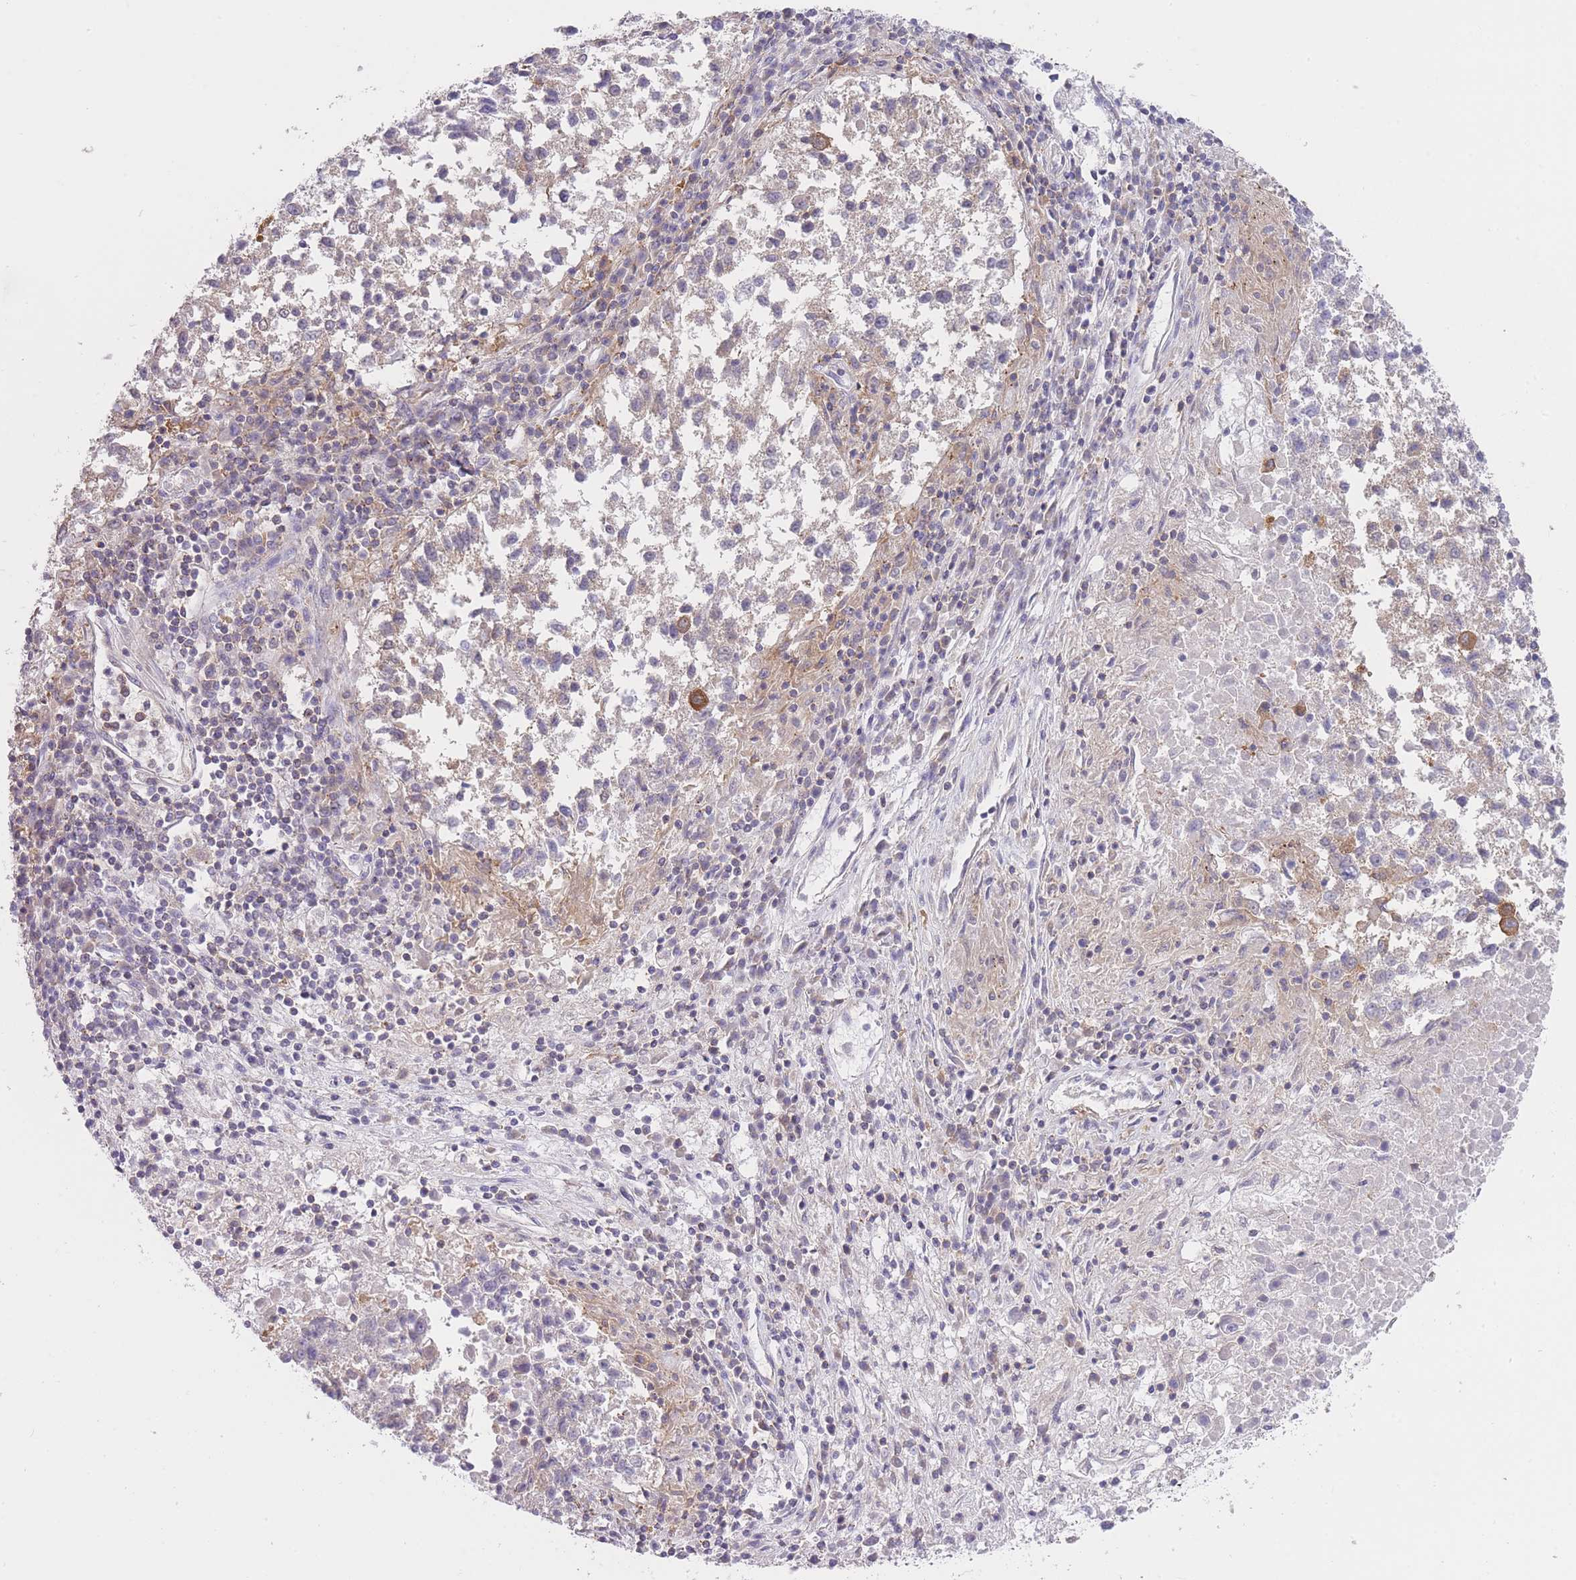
{"staining": {"intensity": "negative", "quantity": "none", "location": "none"}, "tissue": "lung cancer", "cell_type": "Tumor cells", "image_type": "cancer", "snomed": [{"axis": "morphology", "description": "Squamous cell carcinoma, NOS"}, {"axis": "topography", "description": "Lung"}], "caption": "IHC histopathology image of human lung cancer (squamous cell carcinoma) stained for a protein (brown), which reveals no expression in tumor cells.", "gene": "PRKAR1A", "patient": {"sex": "male", "age": 73}}